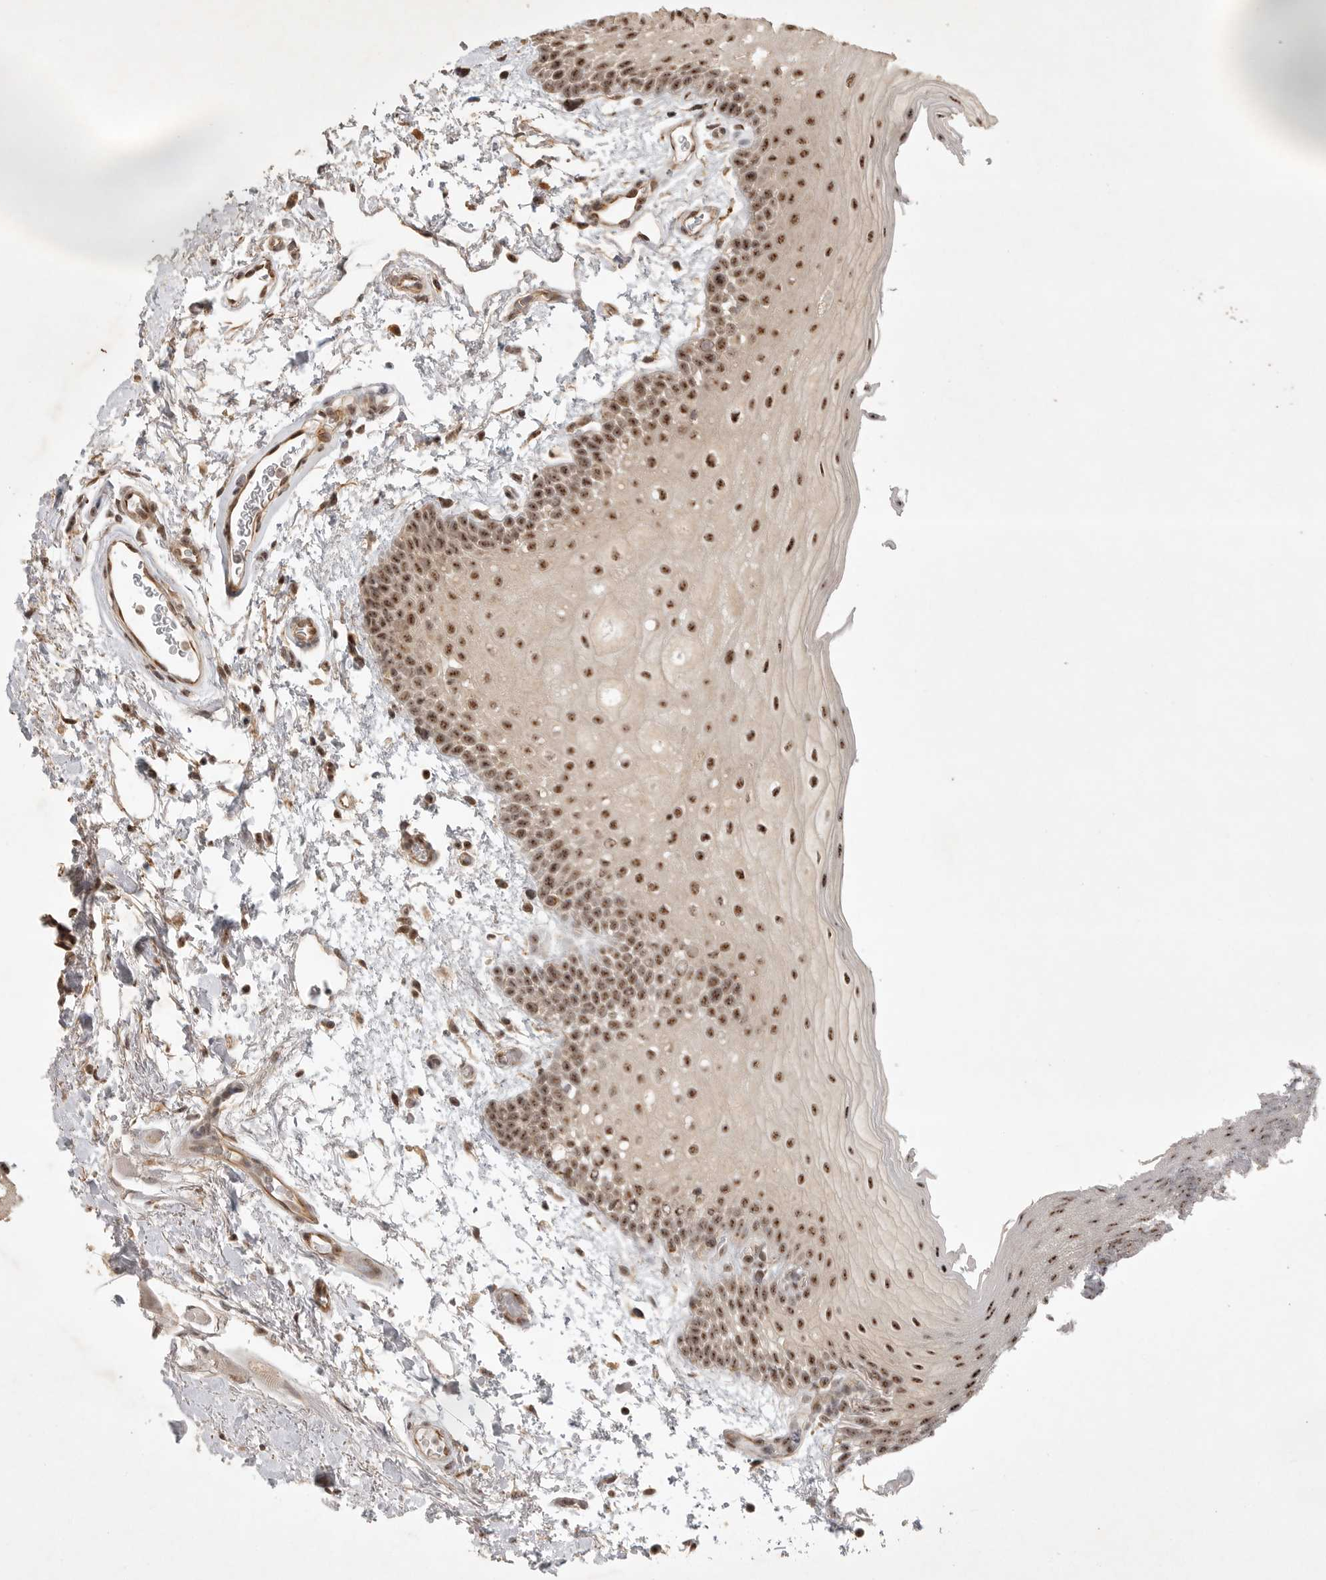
{"staining": {"intensity": "strong", "quantity": ">75%", "location": "cytoplasmic/membranous,nuclear"}, "tissue": "oral mucosa", "cell_type": "Squamous epithelial cells", "image_type": "normal", "snomed": [{"axis": "morphology", "description": "Normal tissue, NOS"}, {"axis": "topography", "description": "Oral tissue"}], "caption": "Immunohistochemistry (IHC) of benign oral mucosa demonstrates high levels of strong cytoplasmic/membranous,nuclear staining in about >75% of squamous epithelial cells. Using DAB (brown) and hematoxylin (blue) stains, captured at high magnification using brightfield microscopy.", "gene": "POMP", "patient": {"sex": "male", "age": 62}}